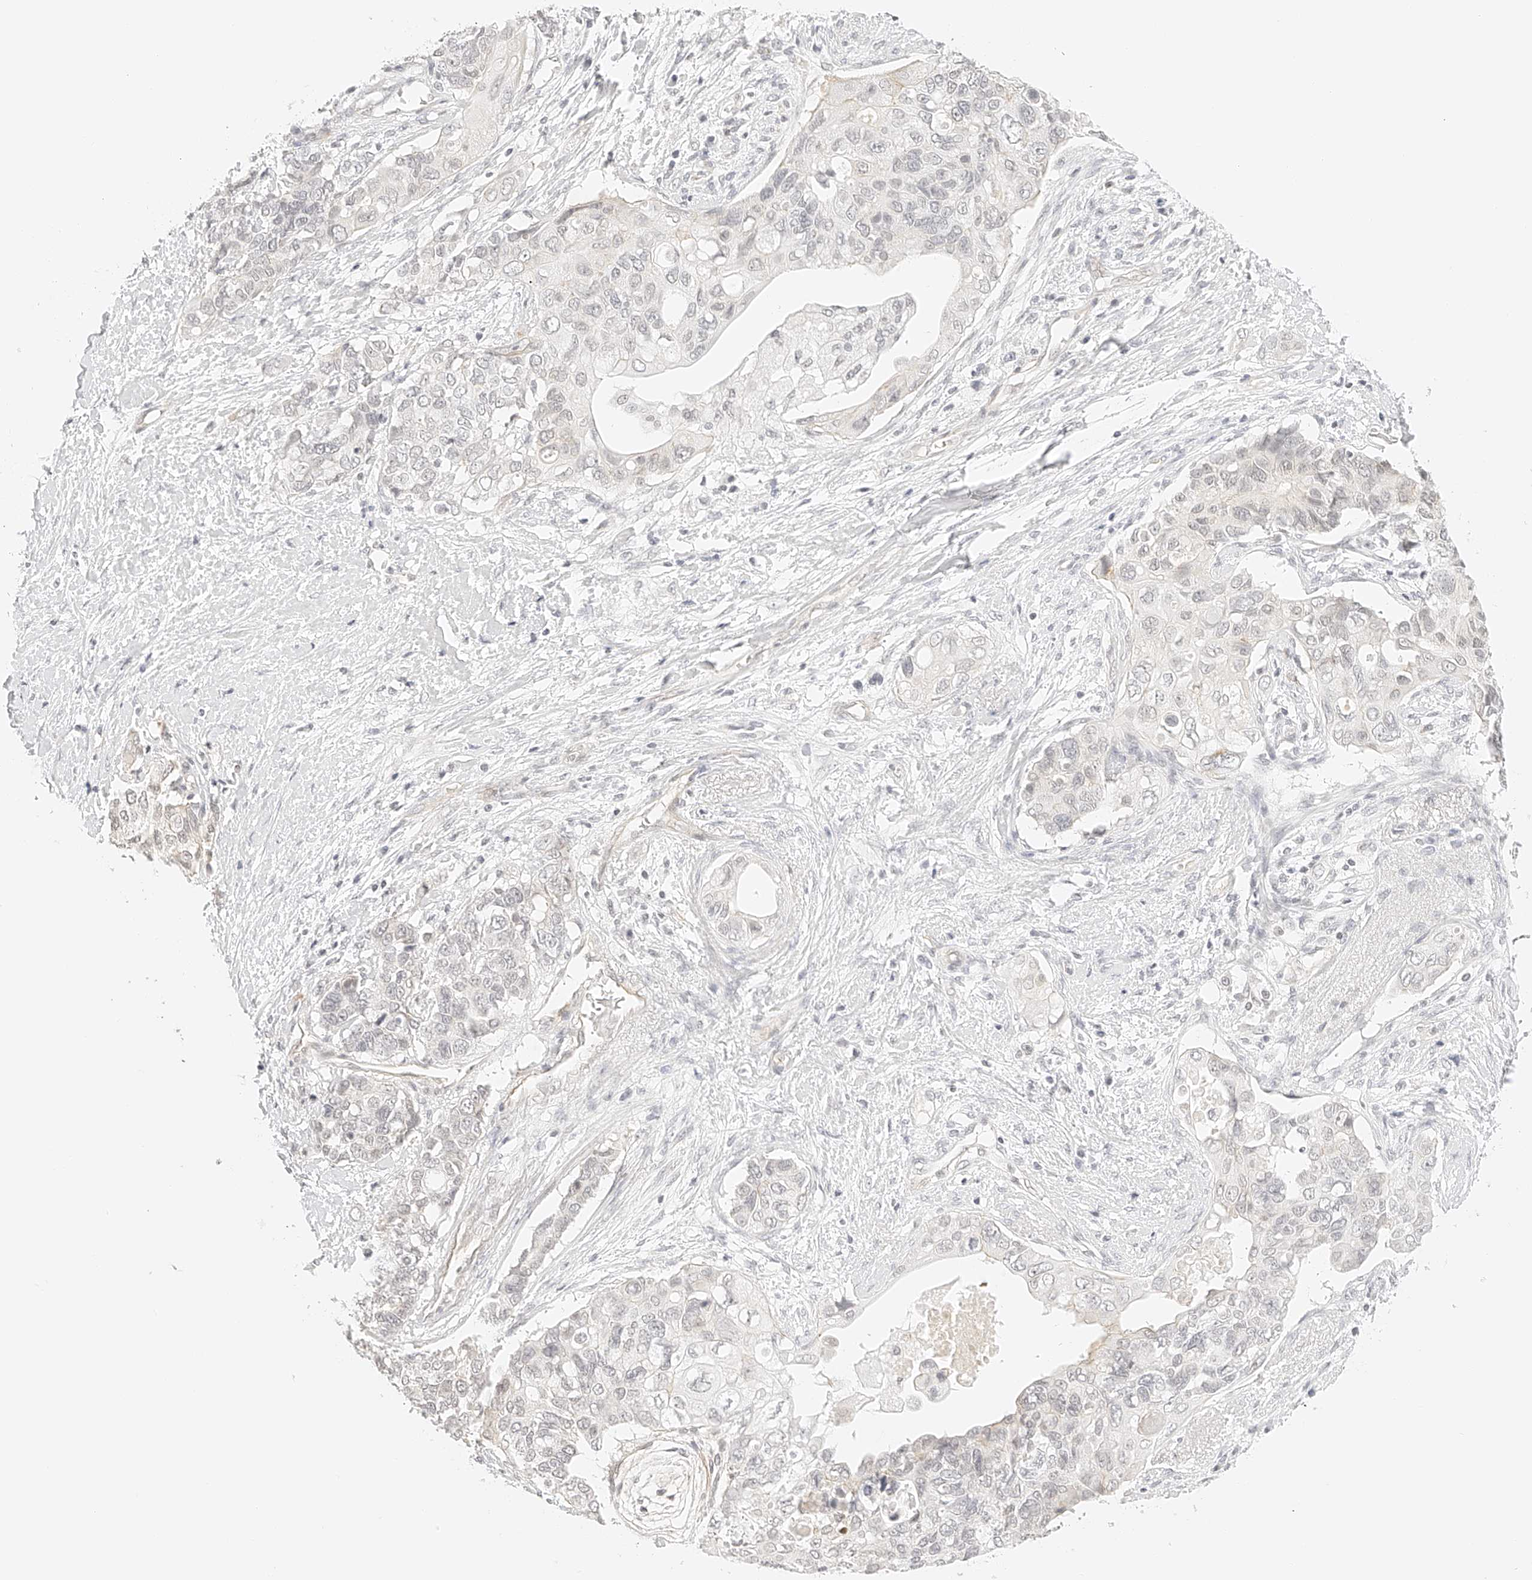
{"staining": {"intensity": "negative", "quantity": "none", "location": "none"}, "tissue": "pancreatic cancer", "cell_type": "Tumor cells", "image_type": "cancer", "snomed": [{"axis": "morphology", "description": "Adenocarcinoma, NOS"}, {"axis": "topography", "description": "Pancreas"}], "caption": "Tumor cells show no significant protein expression in adenocarcinoma (pancreatic).", "gene": "ZFP69", "patient": {"sex": "female", "age": 56}}